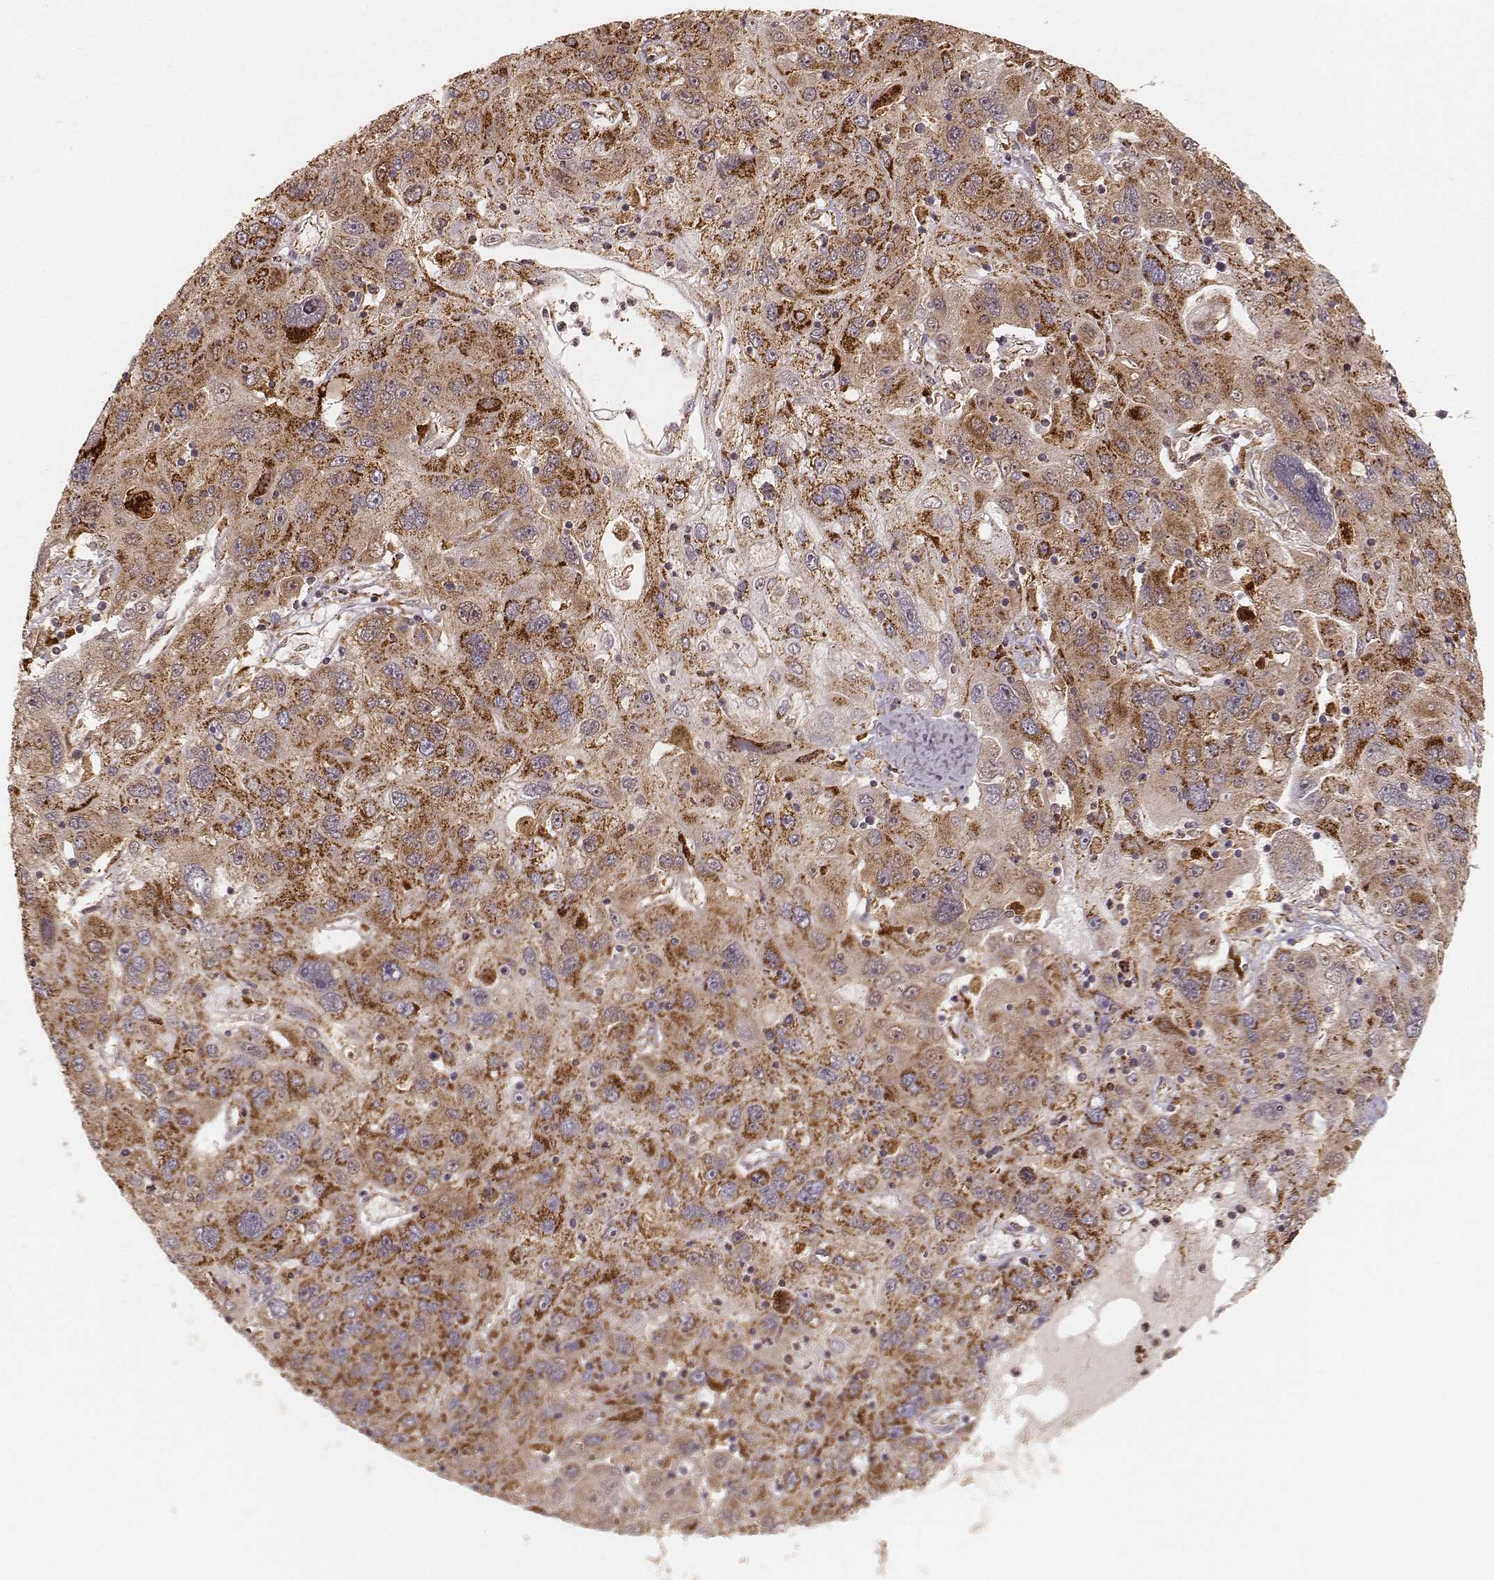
{"staining": {"intensity": "strong", "quantity": ">75%", "location": "cytoplasmic/membranous"}, "tissue": "stomach cancer", "cell_type": "Tumor cells", "image_type": "cancer", "snomed": [{"axis": "morphology", "description": "Adenocarcinoma, NOS"}, {"axis": "topography", "description": "Stomach"}], "caption": "Immunohistochemistry histopathology image of neoplastic tissue: adenocarcinoma (stomach) stained using immunohistochemistry exhibits high levels of strong protein expression localized specifically in the cytoplasmic/membranous of tumor cells, appearing as a cytoplasmic/membranous brown color.", "gene": "CS", "patient": {"sex": "male", "age": 56}}